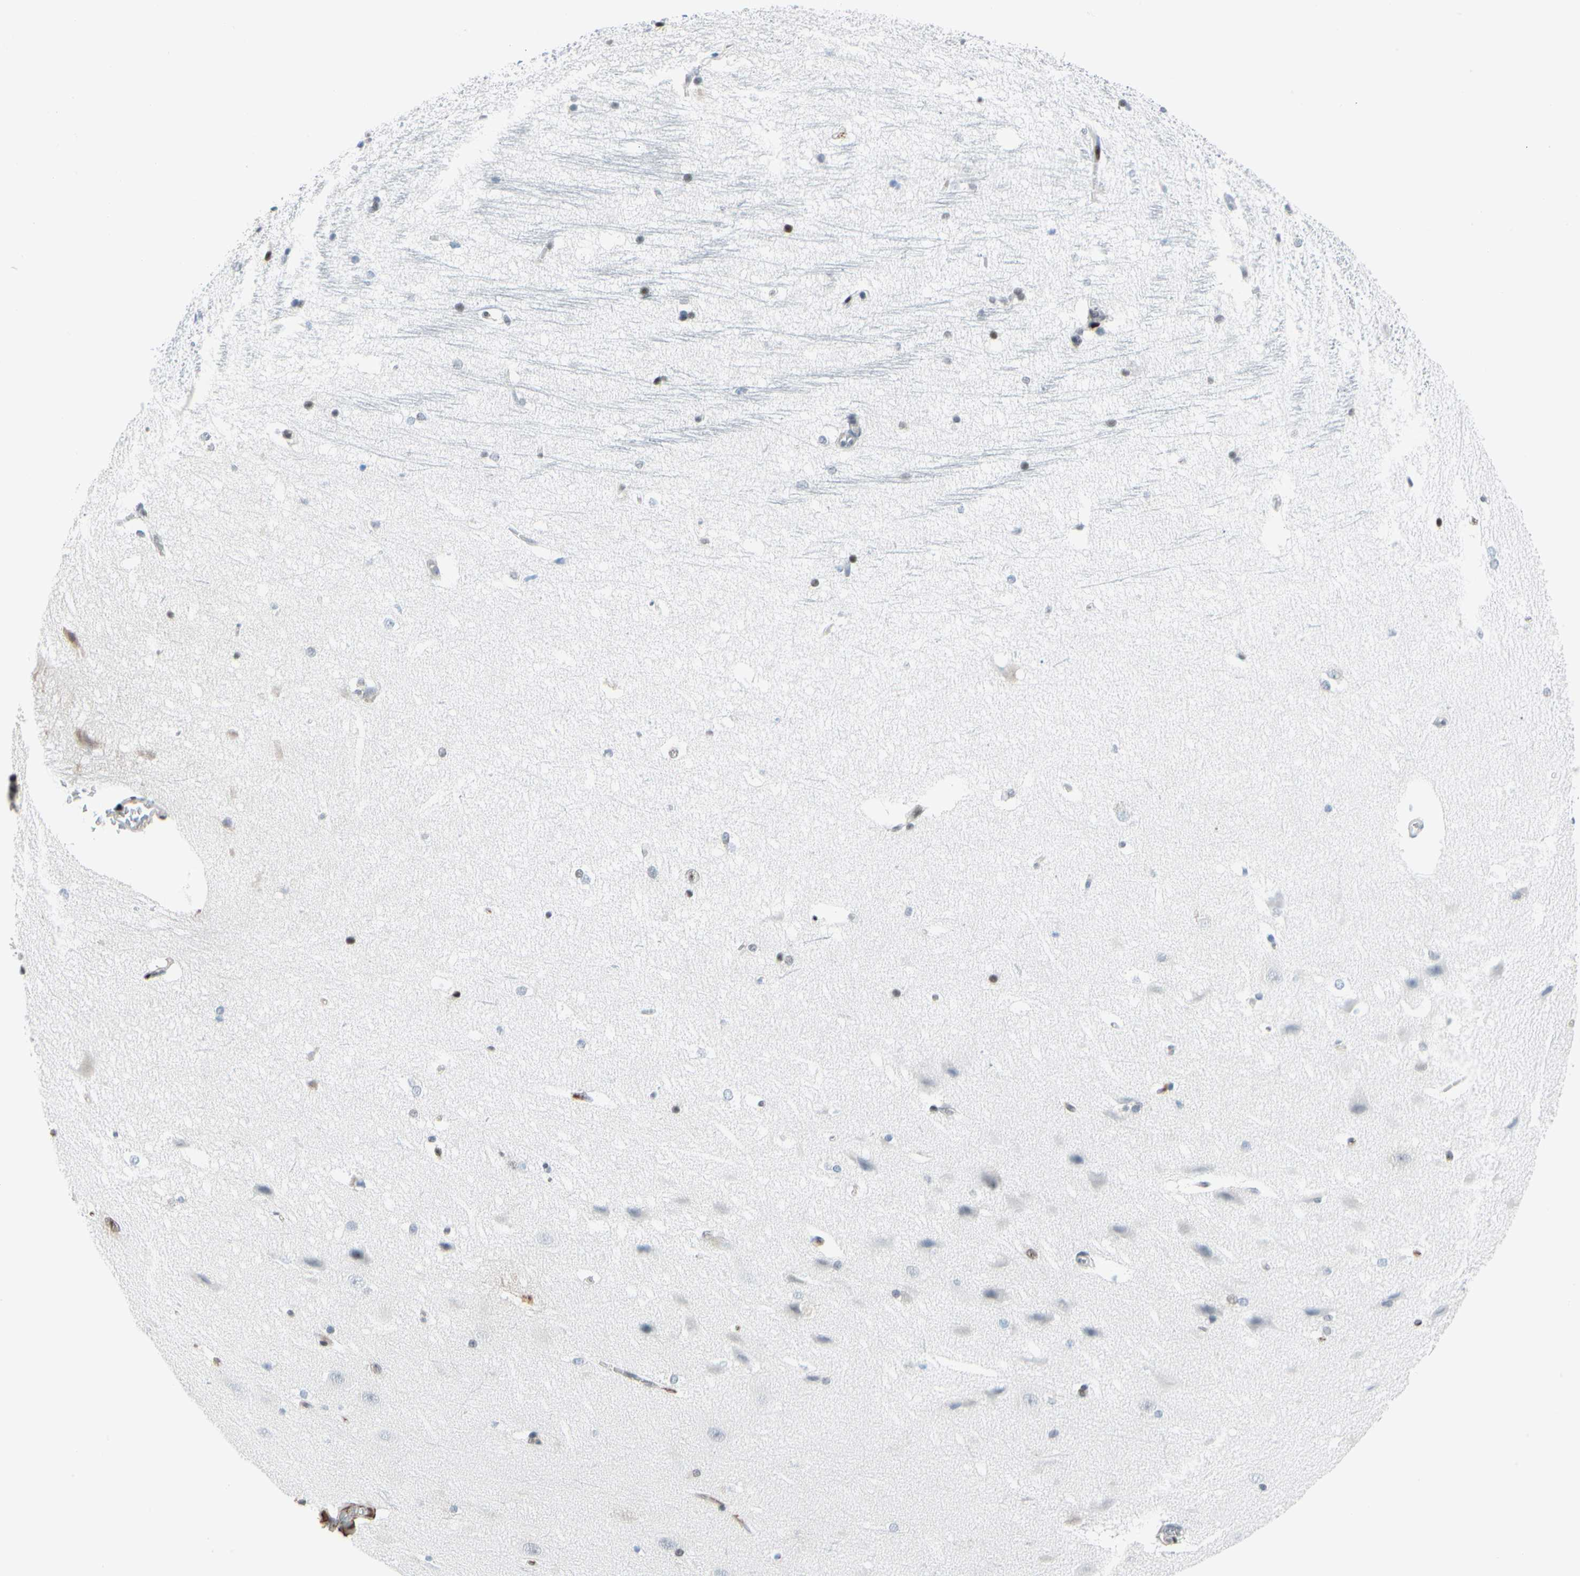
{"staining": {"intensity": "weak", "quantity": "<25%", "location": "nuclear"}, "tissue": "hippocampus", "cell_type": "Glial cells", "image_type": "normal", "snomed": [{"axis": "morphology", "description": "Normal tissue, NOS"}, {"axis": "topography", "description": "Hippocampus"}], "caption": "An image of human hippocampus is negative for staining in glial cells. The staining is performed using DAB (3,3'-diaminobenzidine) brown chromogen with nuclei counter-stained in using hematoxylin.", "gene": "FOXO3", "patient": {"sex": "female", "age": 19}}